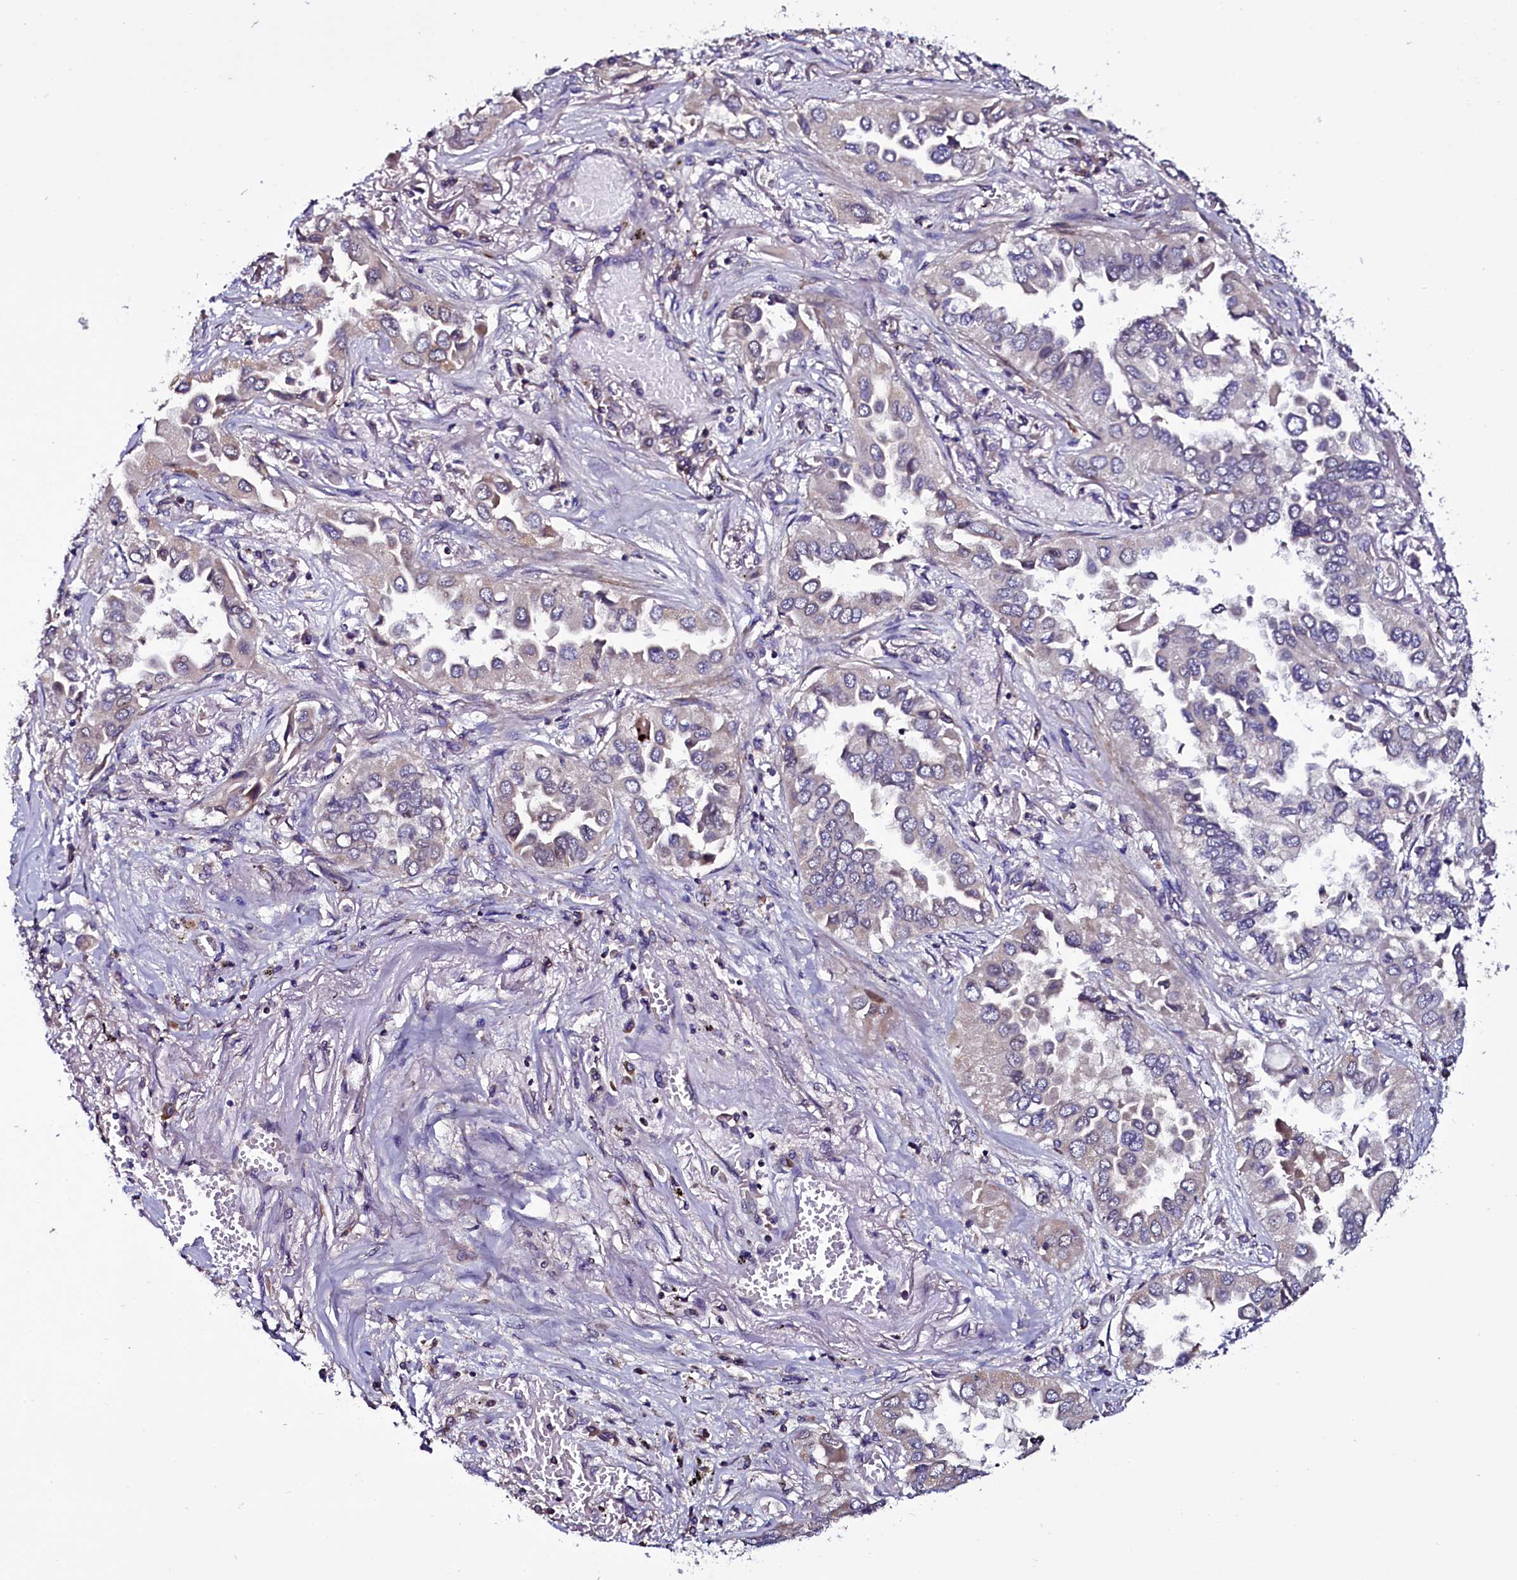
{"staining": {"intensity": "moderate", "quantity": "25%-75%", "location": "cytoplasmic/membranous"}, "tissue": "lung cancer", "cell_type": "Tumor cells", "image_type": "cancer", "snomed": [{"axis": "morphology", "description": "Adenocarcinoma, NOS"}, {"axis": "topography", "description": "Lung"}], "caption": "Tumor cells reveal medium levels of moderate cytoplasmic/membranous expression in about 25%-75% of cells in human lung cancer.", "gene": "NAA80", "patient": {"sex": "female", "age": 76}}